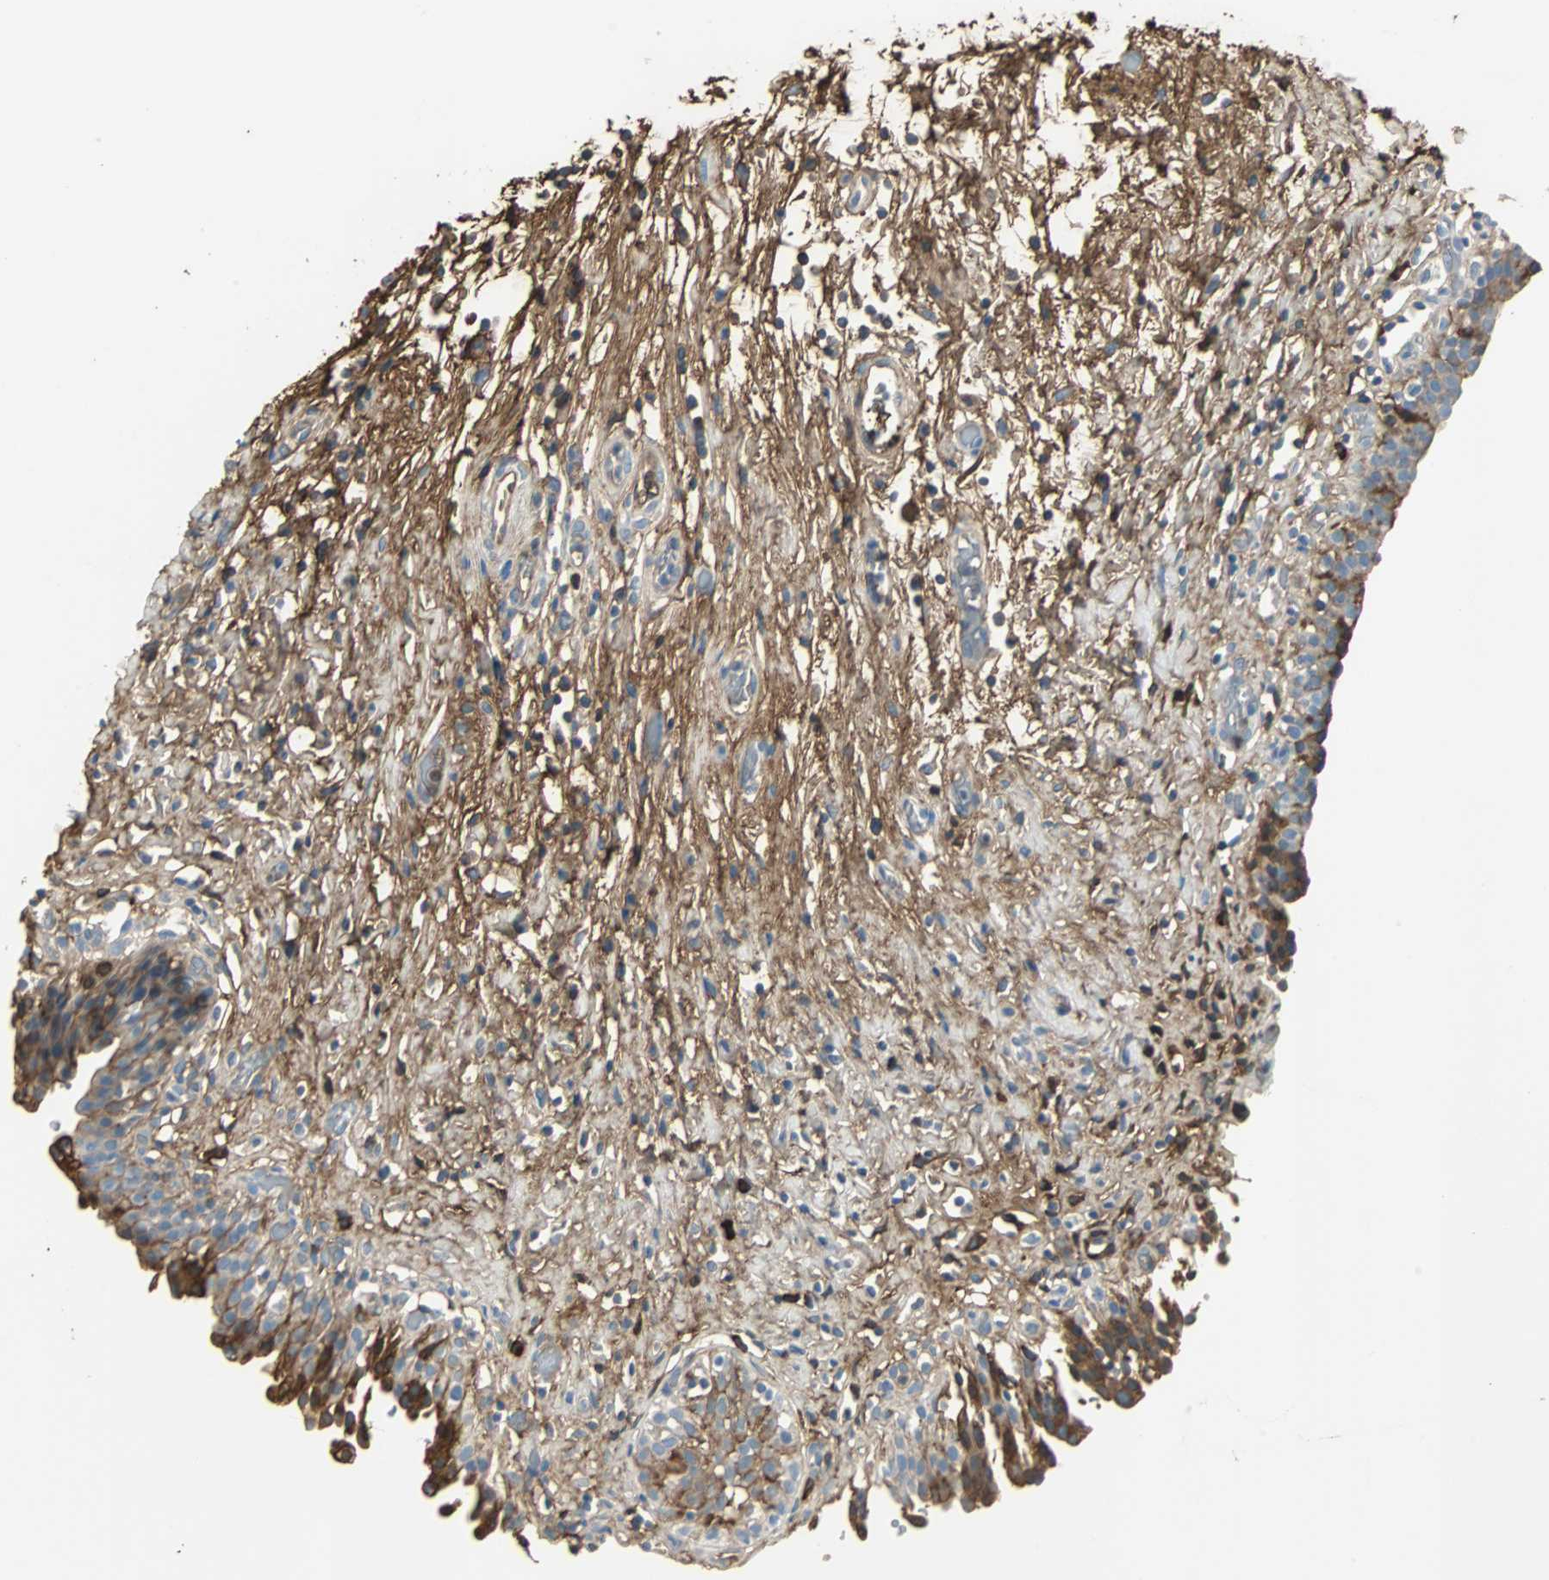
{"staining": {"intensity": "strong", "quantity": "25%-75%", "location": "cytoplasmic/membranous"}, "tissue": "urinary bladder", "cell_type": "Urothelial cells", "image_type": "normal", "snomed": [{"axis": "morphology", "description": "Normal tissue, NOS"}, {"axis": "topography", "description": "Urinary bladder"}], "caption": "A brown stain highlights strong cytoplasmic/membranous positivity of a protein in urothelial cells of normal urinary bladder. (DAB (3,3'-diaminobenzidine) IHC with brightfield microscopy, high magnification).", "gene": "IGHA1", "patient": {"sex": "male", "age": 51}}